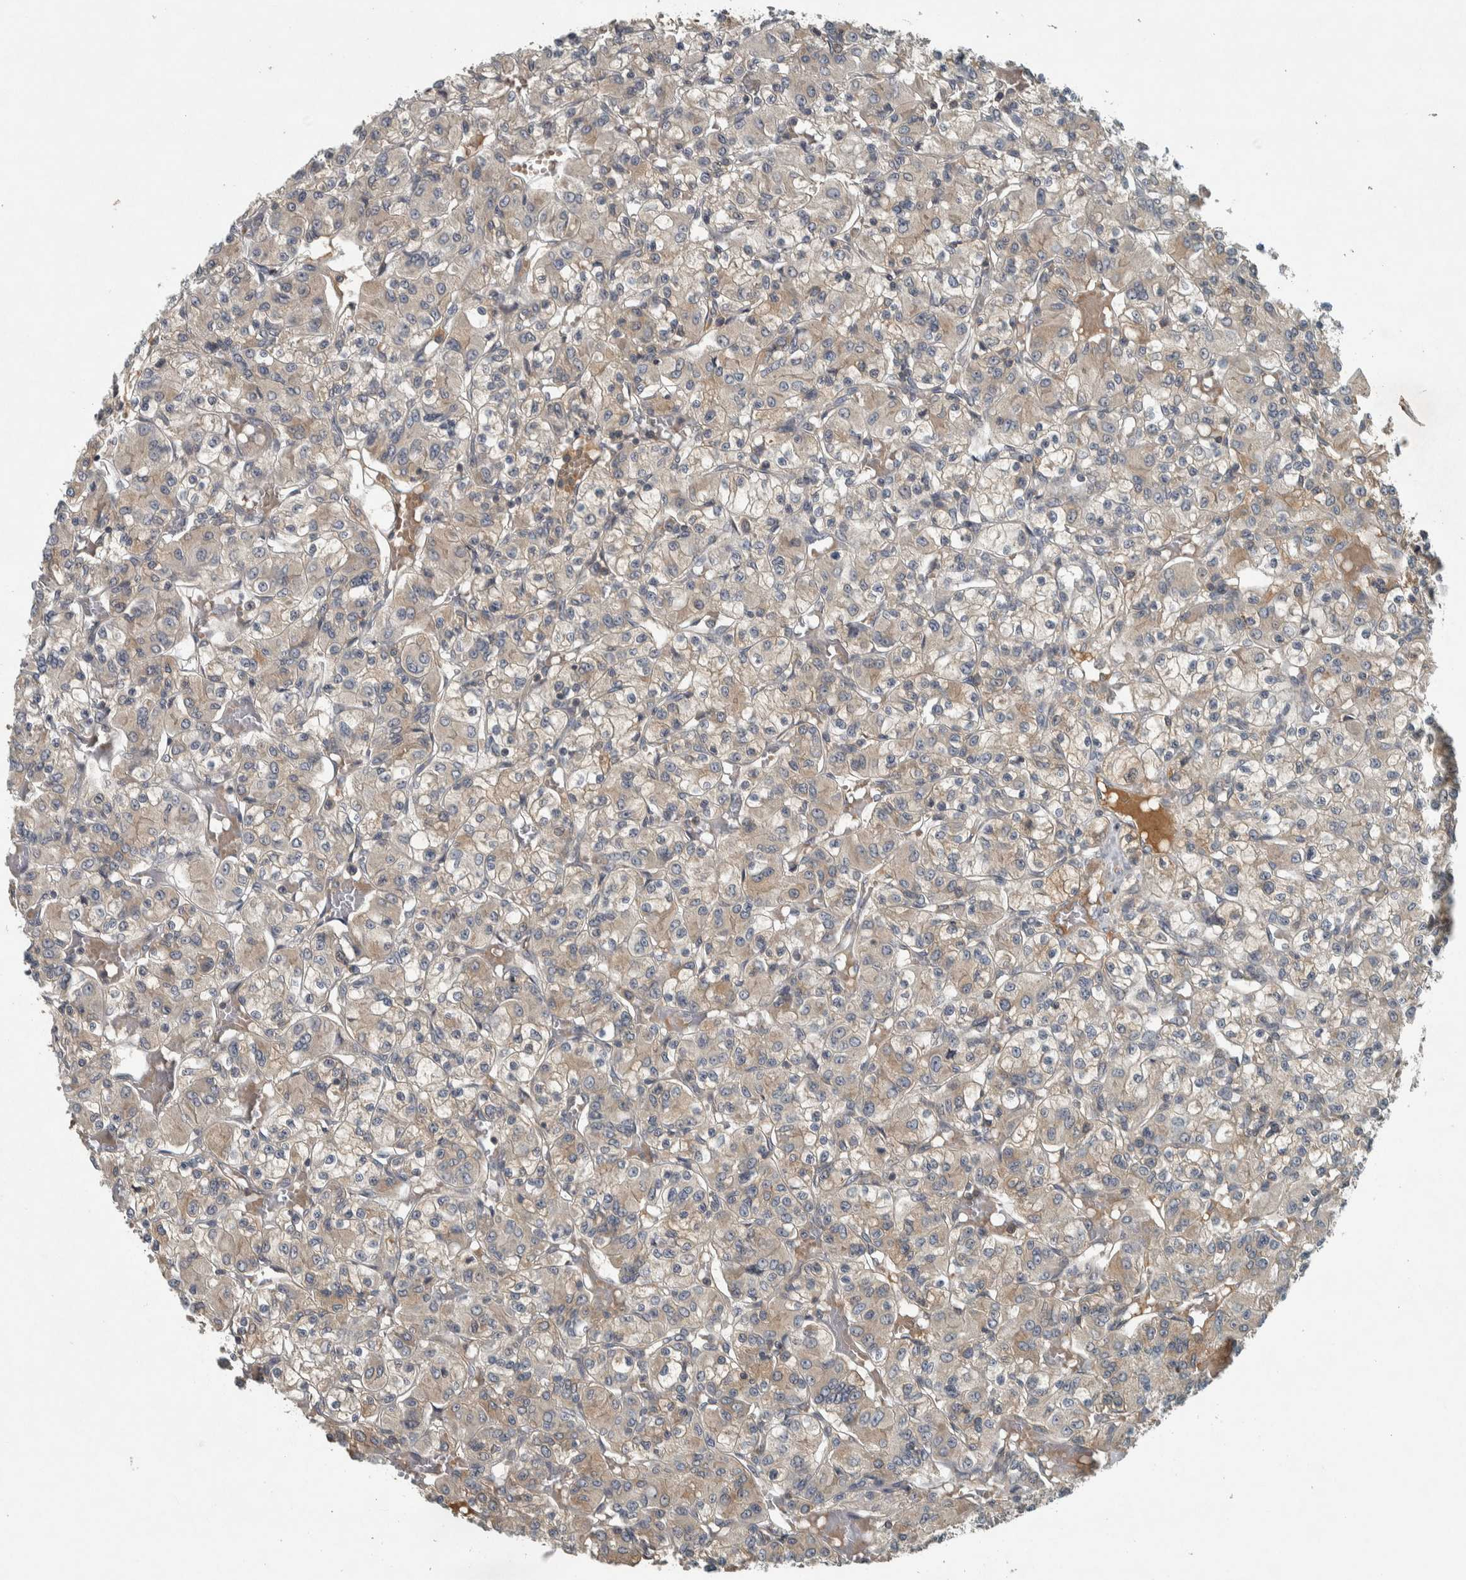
{"staining": {"intensity": "weak", "quantity": ">75%", "location": "cytoplasmic/membranous"}, "tissue": "renal cancer", "cell_type": "Tumor cells", "image_type": "cancer", "snomed": [{"axis": "morphology", "description": "Adenocarcinoma, NOS"}, {"axis": "topography", "description": "Kidney"}], "caption": "Adenocarcinoma (renal) was stained to show a protein in brown. There is low levels of weak cytoplasmic/membranous positivity in approximately >75% of tumor cells.", "gene": "CLCN2", "patient": {"sex": "female", "age": 59}}